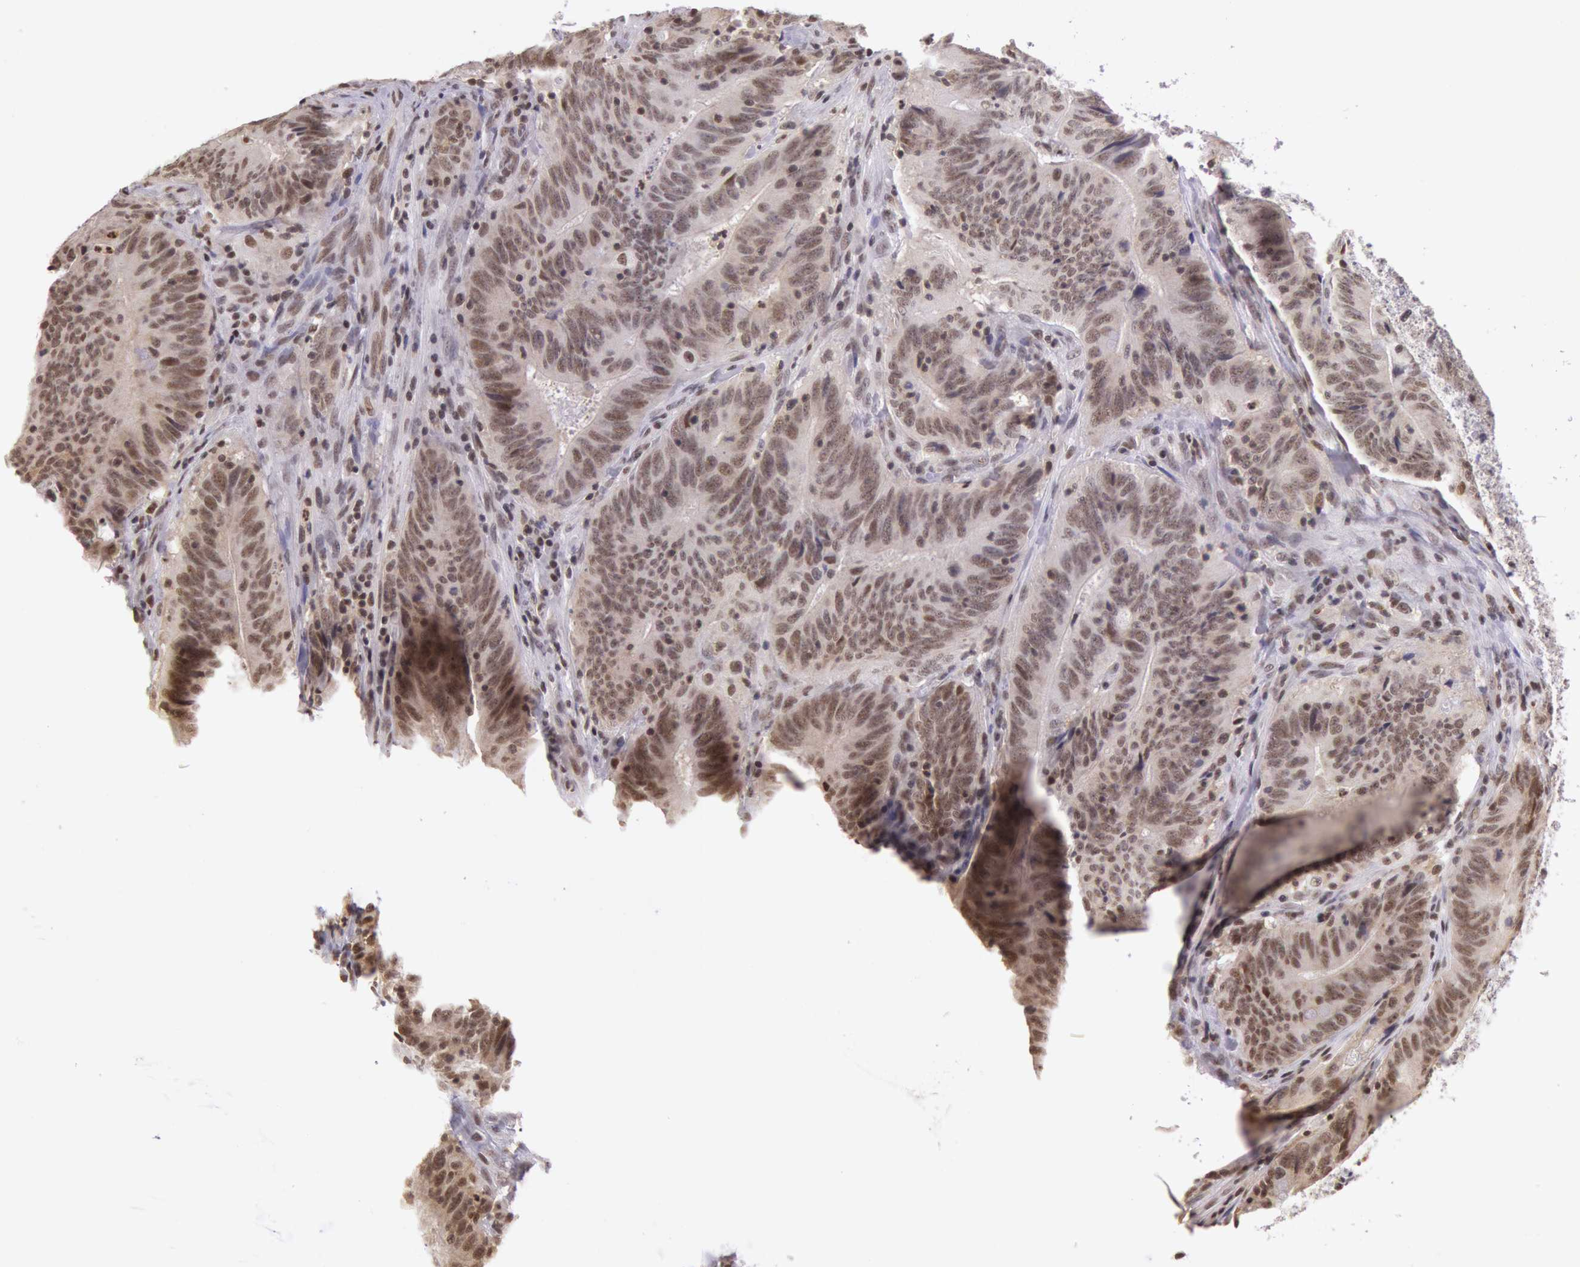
{"staining": {"intensity": "moderate", "quantity": ">75%", "location": "nuclear"}, "tissue": "colorectal cancer", "cell_type": "Tumor cells", "image_type": "cancer", "snomed": [{"axis": "morphology", "description": "Adenocarcinoma, NOS"}, {"axis": "topography", "description": "Colon"}], "caption": "Protein analysis of adenocarcinoma (colorectal) tissue displays moderate nuclear positivity in about >75% of tumor cells.", "gene": "ESS2", "patient": {"sex": "male", "age": 54}}